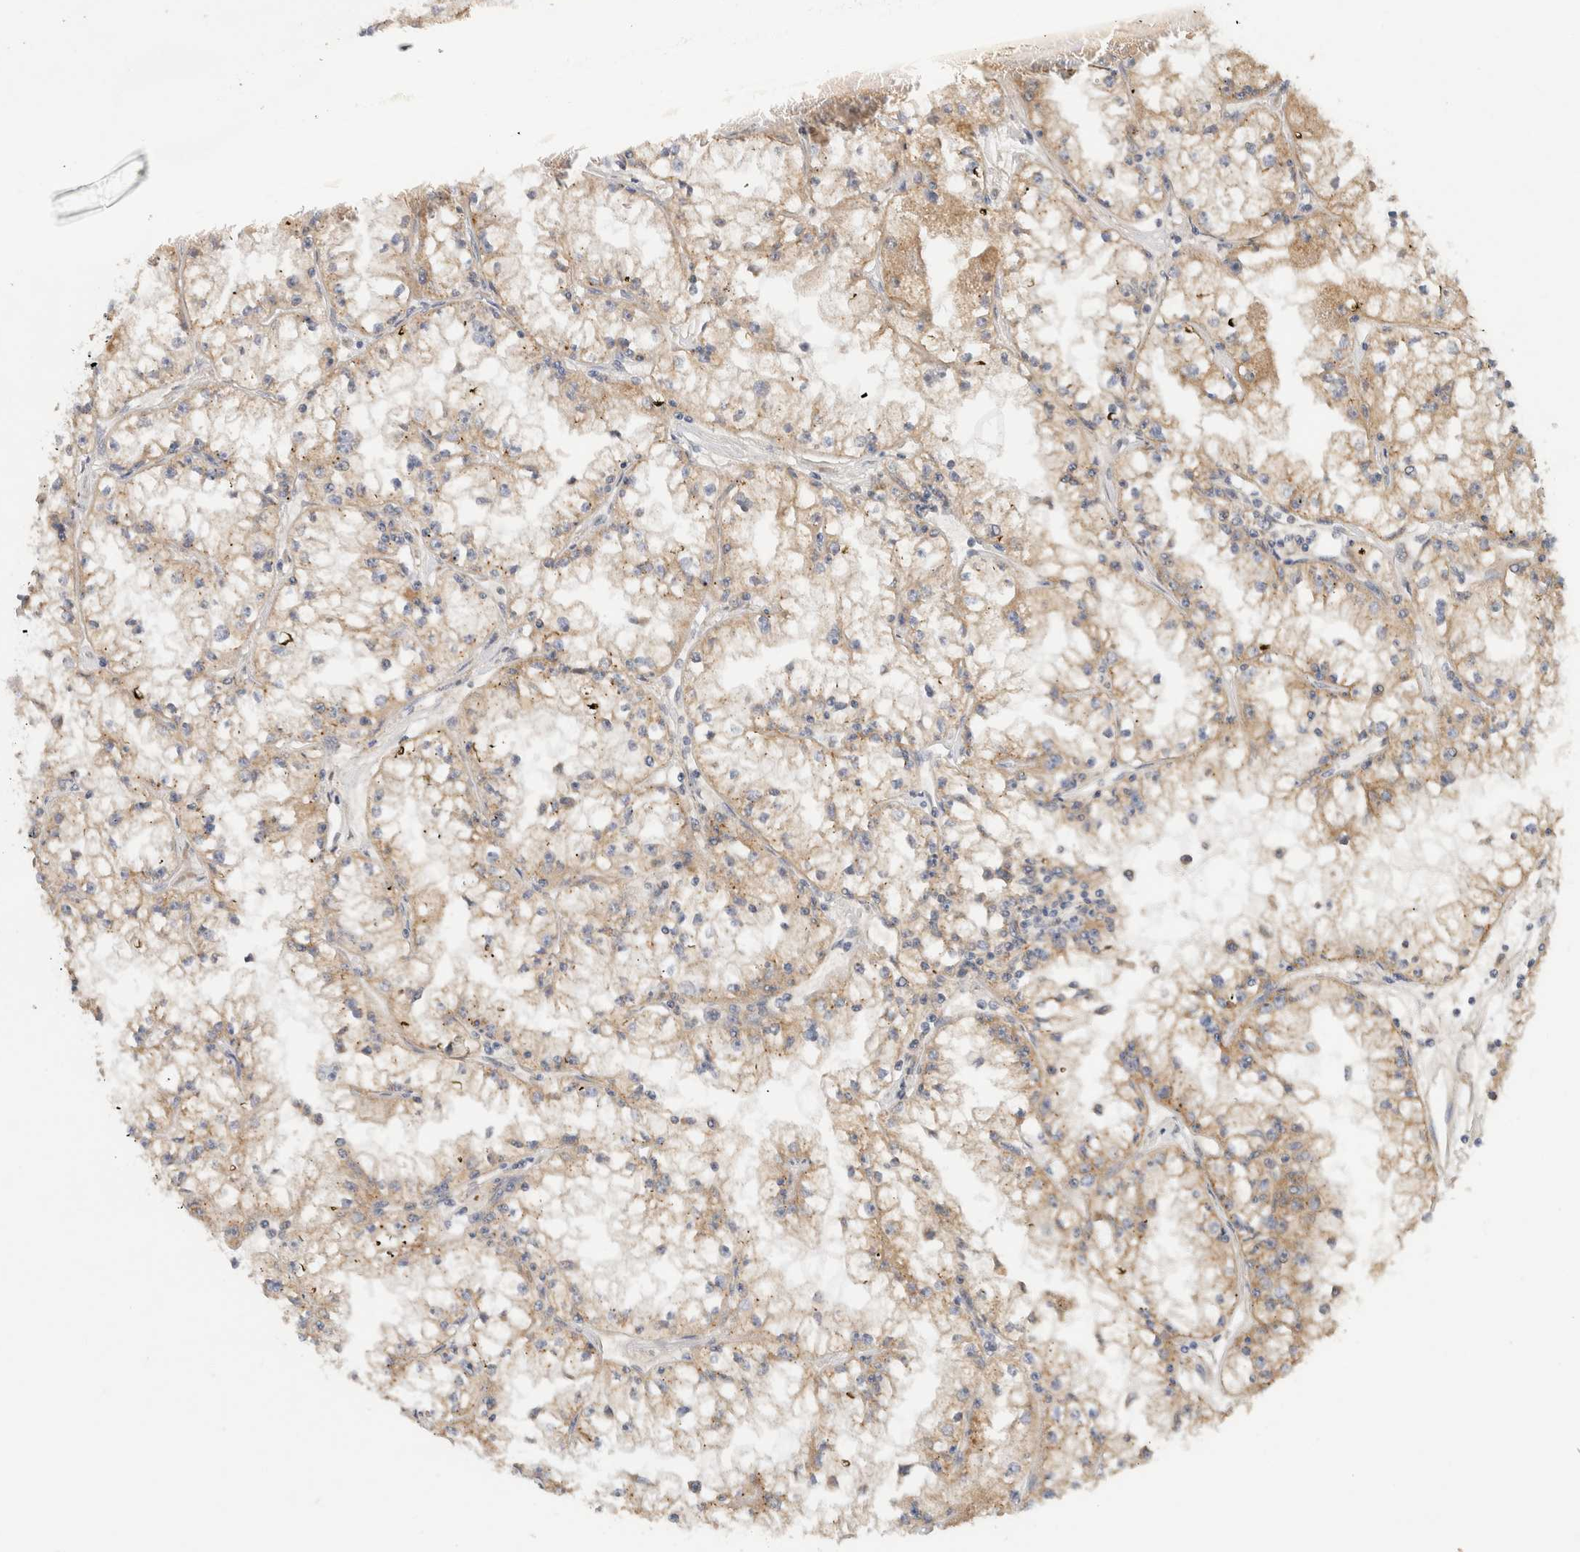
{"staining": {"intensity": "moderate", "quantity": ">75%", "location": "cytoplasmic/membranous"}, "tissue": "renal cancer", "cell_type": "Tumor cells", "image_type": "cancer", "snomed": [{"axis": "morphology", "description": "Adenocarcinoma, NOS"}, {"axis": "topography", "description": "Kidney"}], "caption": "Renal cancer stained with a brown dye demonstrates moderate cytoplasmic/membranous positive positivity in approximately >75% of tumor cells.", "gene": "SGK3", "patient": {"sex": "male", "age": 56}}